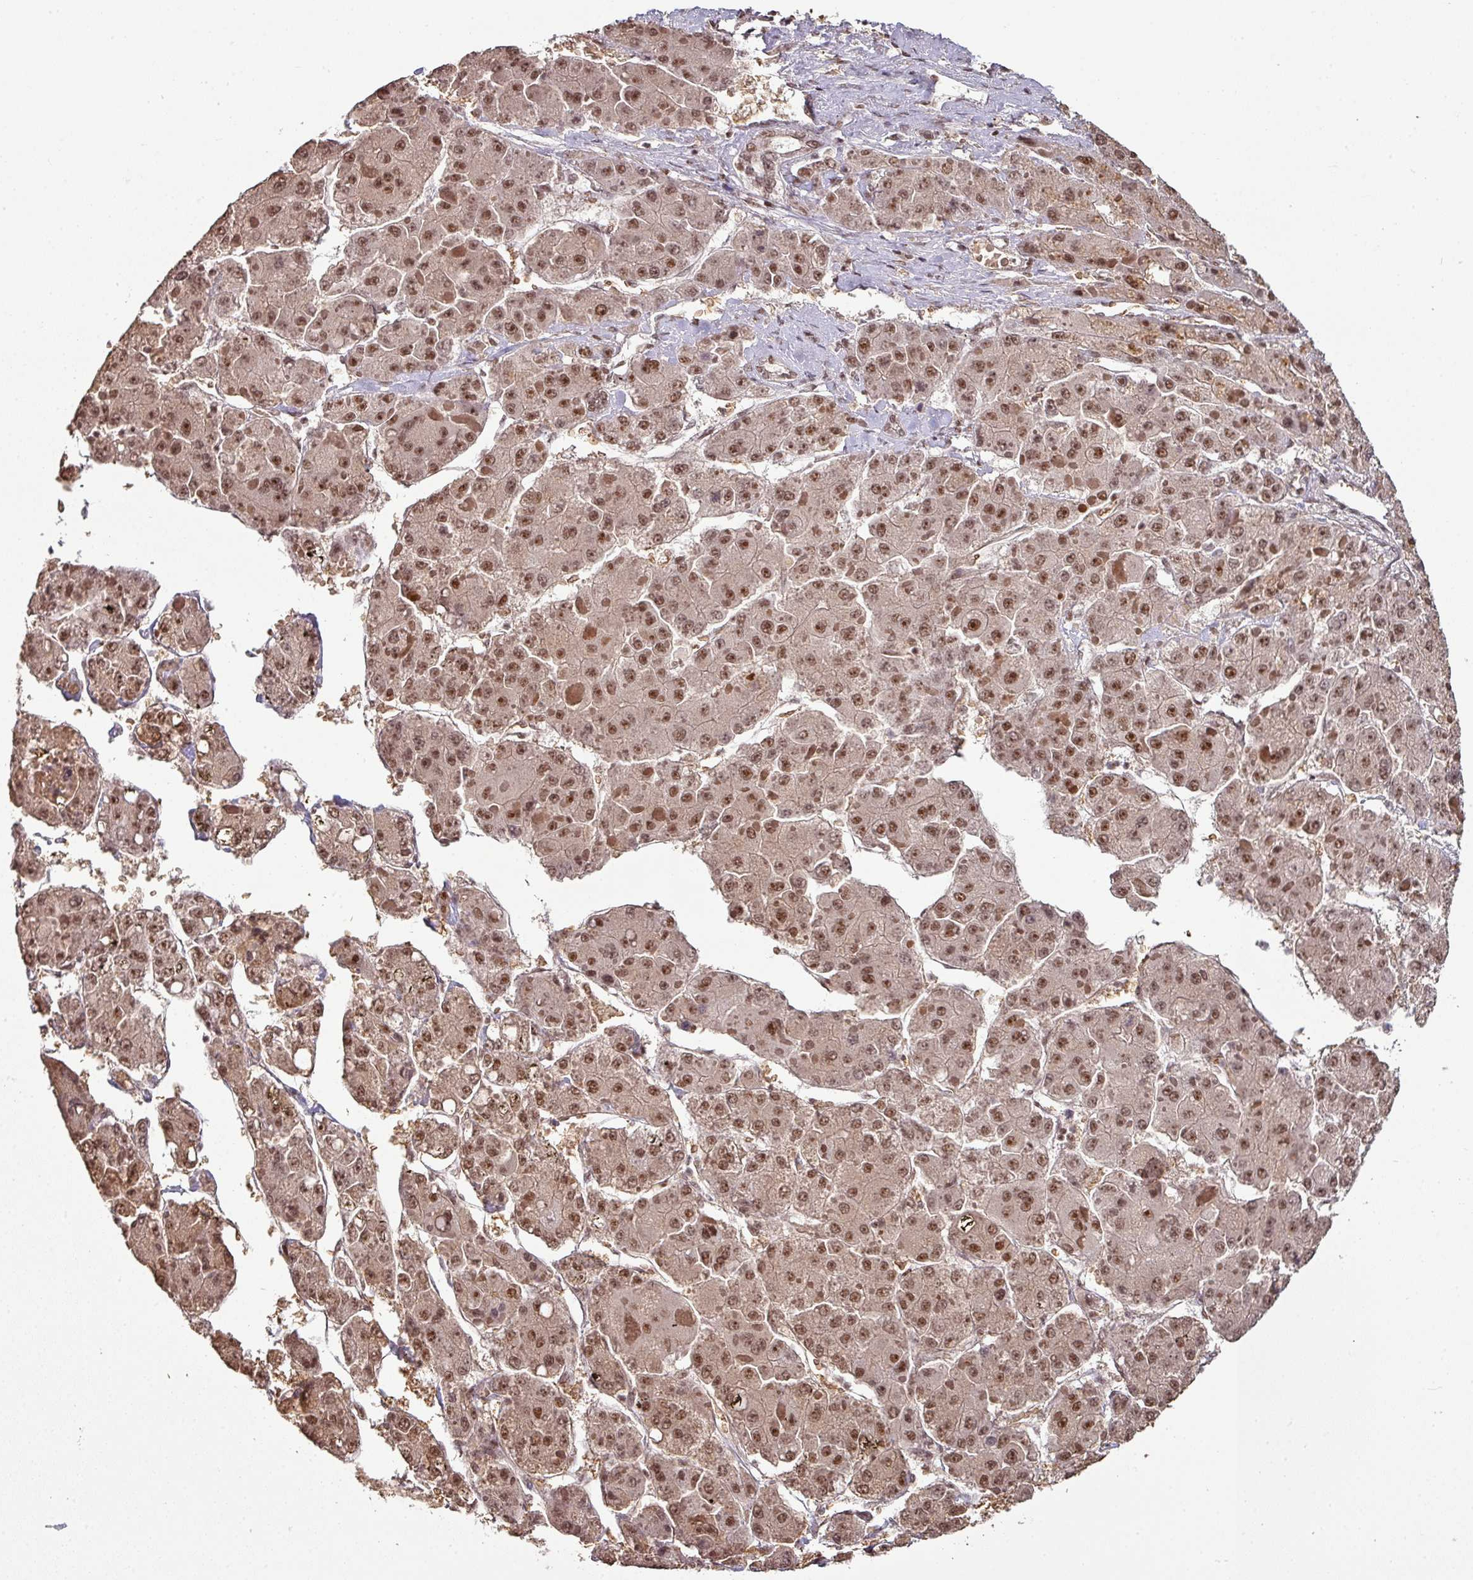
{"staining": {"intensity": "moderate", "quantity": ">75%", "location": "nuclear"}, "tissue": "liver cancer", "cell_type": "Tumor cells", "image_type": "cancer", "snomed": [{"axis": "morphology", "description": "Carcinoma, Hepatocellular, NOS"}, {"axis": "topography", "description": "Liver"}], "caption": "Tumor cells reveal moderate nuclear positivity in approximately >75% of cells in liver cancer (hepatocellular carcinoma). The protein of interest is stained brown, and the nuclei are stained in blue (DAB IHC with brightfield microscopy, high magnification).", "gene": "PHF23", "patient": {"sex": "female", "age": 73}}